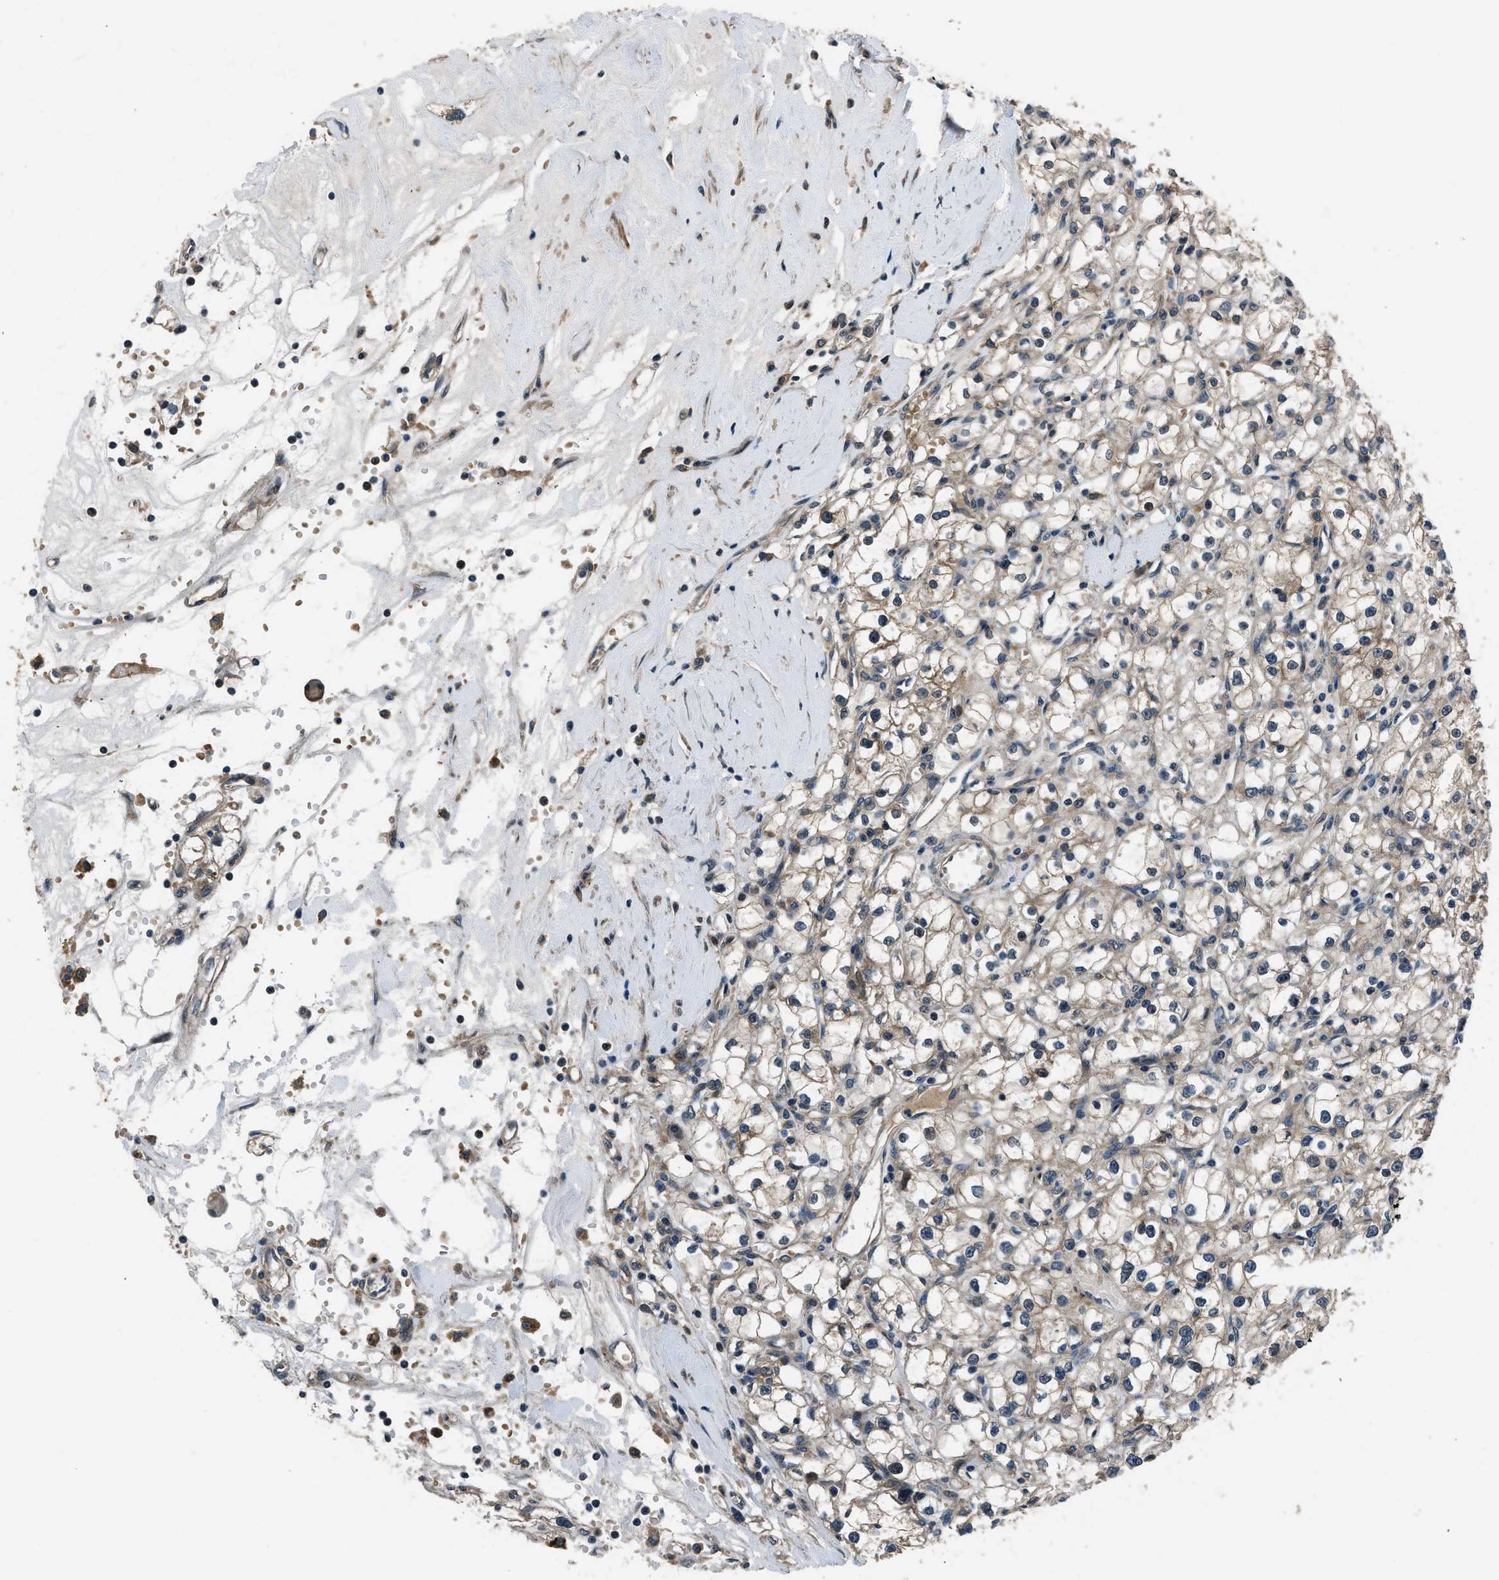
{"staining": {"intensity": "weak", "quantity": "<25%", "location": "cytoplasmic/membranous"}, "tissue": "renal cancer", "cell_type": "Tumor cells", "image_type": "cancer", "snomed": [{"axis": "morphology", "description": "Adenocarcinoma, NOS"}, {"axis": "topography", "description": "Kidney"}], "caption": "IHC histopathology image of renal cancer (adenocarcinoma) stained for a protein (brown), which exhibits no staining in tumor cells.", "gene": "ARHGEF11", "patient": {"sex": "male", "age": 56}}